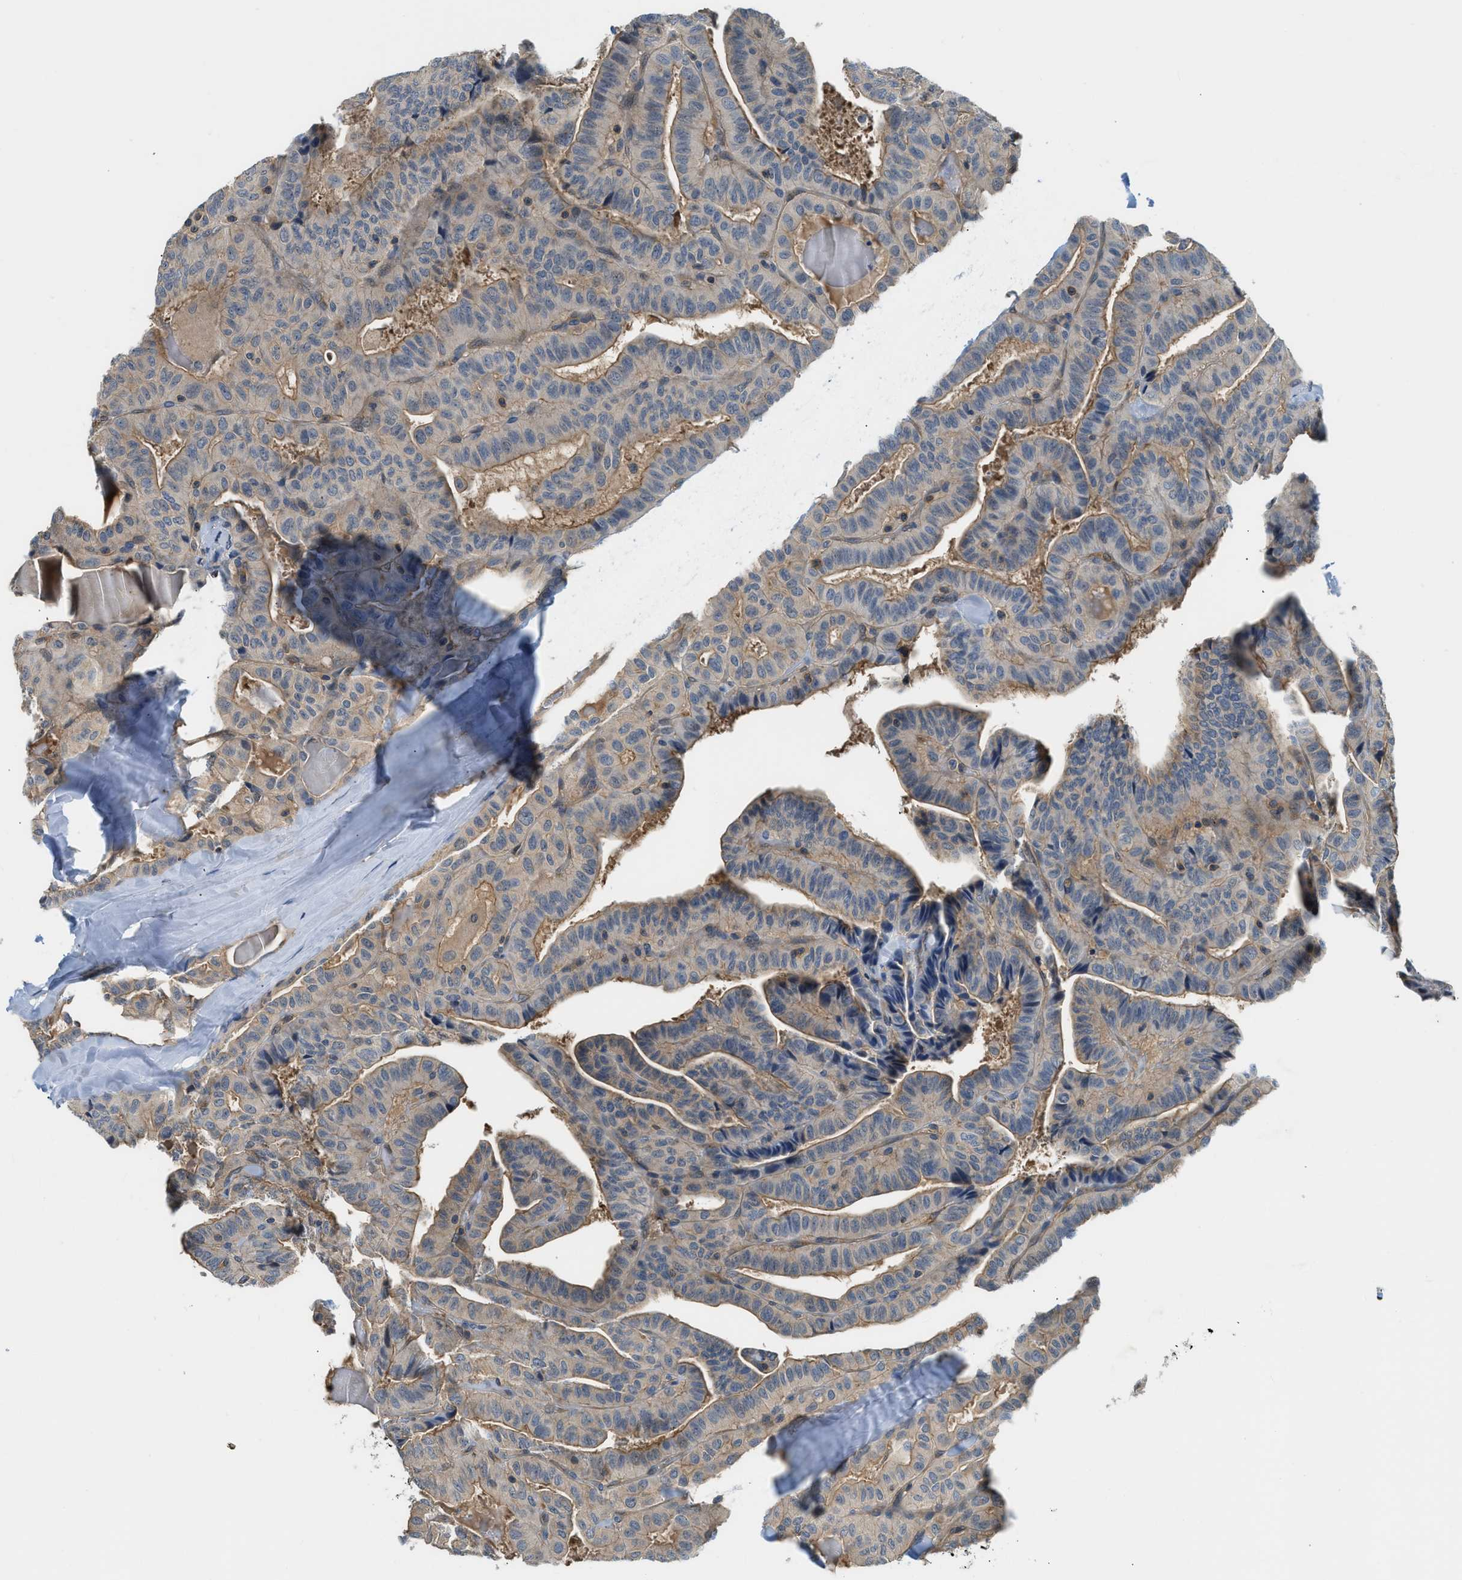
{"staining": {"intensity": "weak", "quantity": ">75%", "location": "cytoplasmic/membranous"}, "tissue": "thyroid cancer", "cell_type": "Tumor cells", "image_type": "cancer", "snomed": [{"axis": "morphology", "description": "Papillary adenocarcinoma, NOS"}, {"axis": "topography", "description": "Thyroid gland"}], "caption": "A high-resolution image shows immunohistochemistry staining of thyroid cancer (papillary adenocarcinoma), which shows weak cytoplasmic/membranous staining in about >75% of tumor cells.", "gene": "CBLB", "patient": {"sex": "male", "age": 77}}